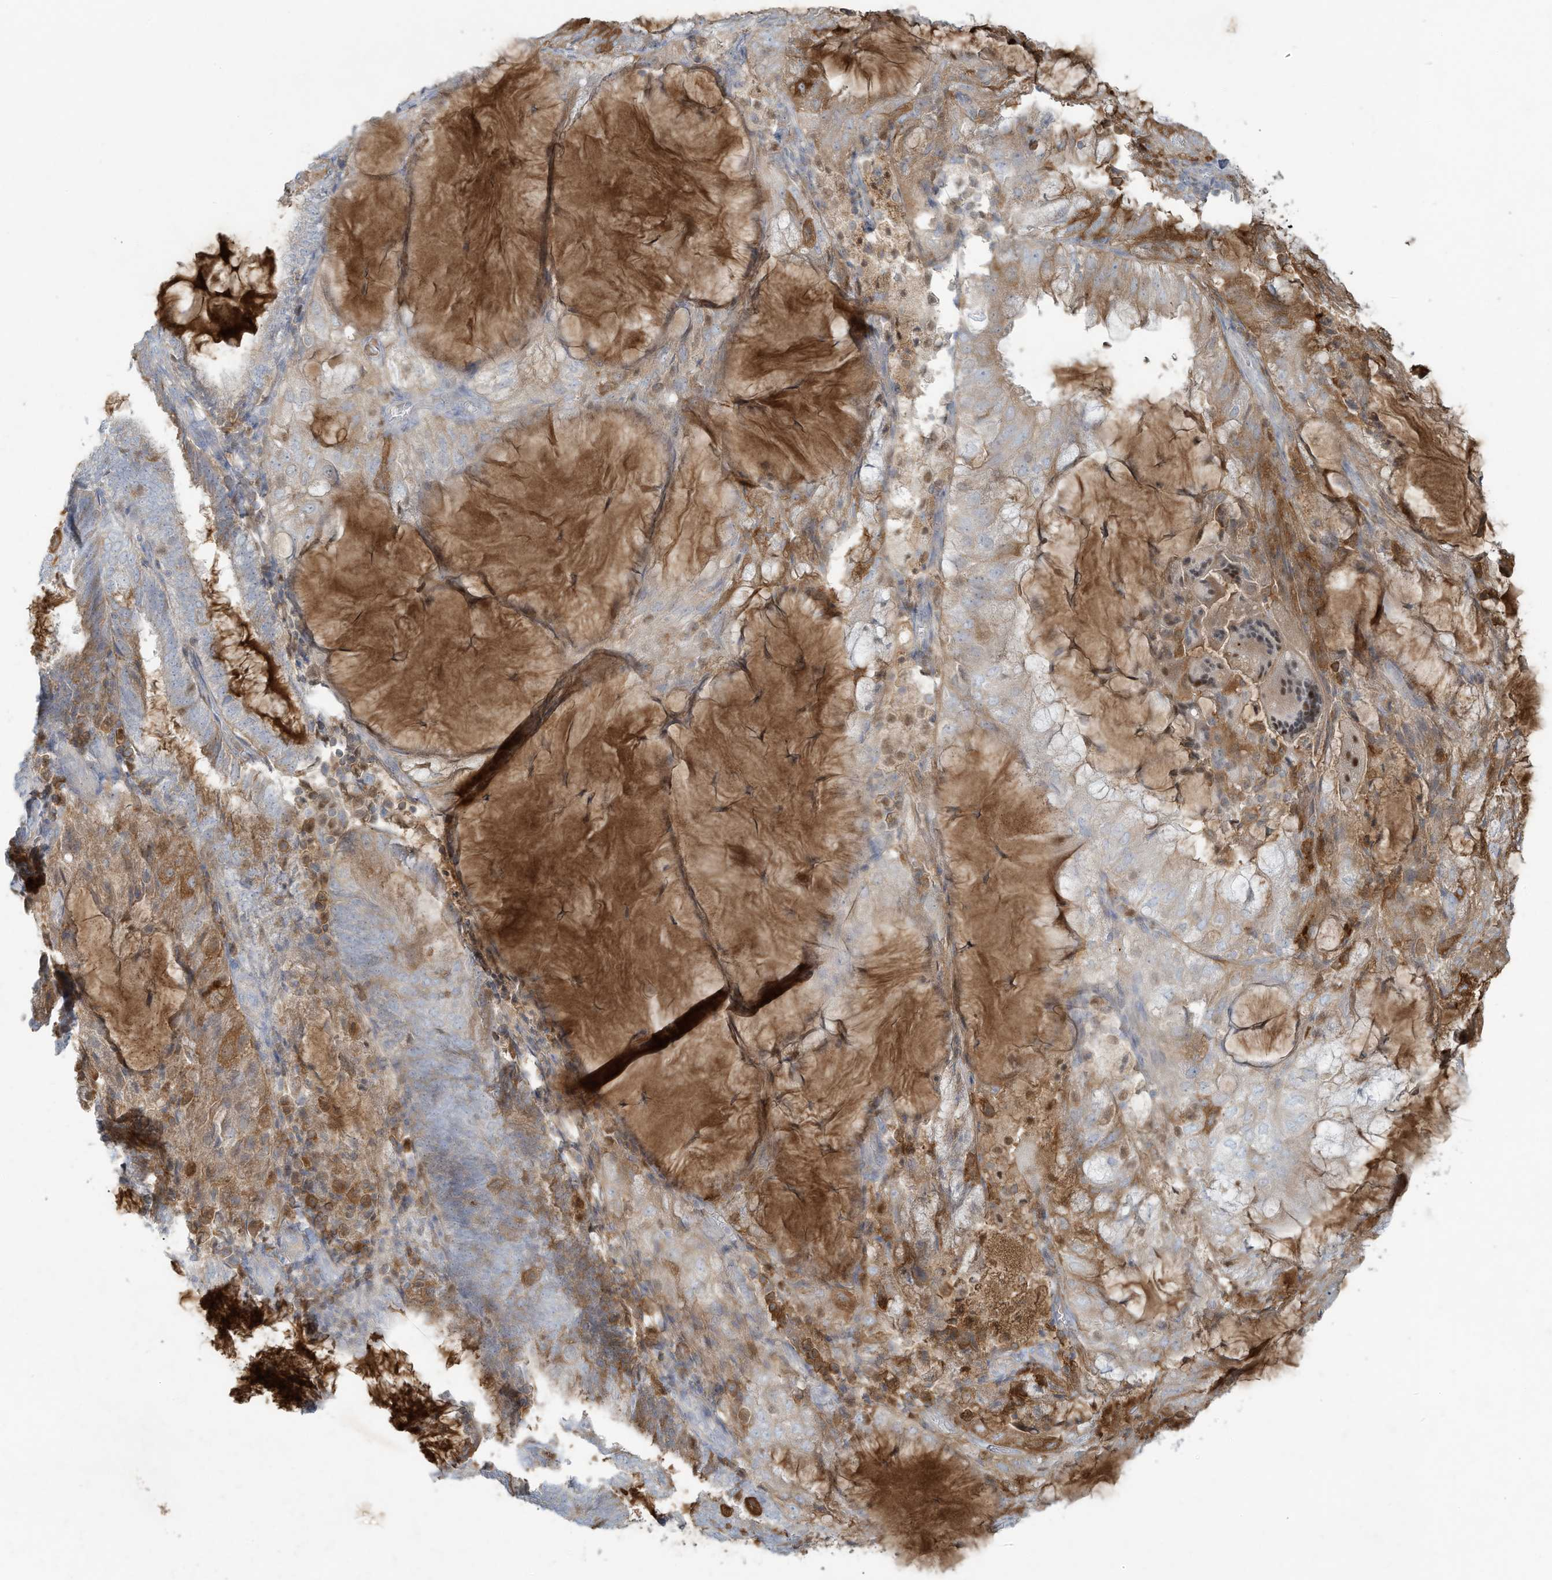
{"staining": {"intensity": "moderate", "quantity": "25%-75%", "location": "cytoplasmic/membranous"}, "tissue": "endometrial cancer", "cell_type": "Tumor cells", "image_type": "cancer", "snomed": [{"axis": "morphology", "description": "Adenocarcinoma, NOS"}, {"axis": "topography", "description": "Endometrium"}], "caption": "High-magnification brightfield microscopy of endometrial adenocarcinoma stained with DAB (brown) and counterstained with hematoxylin (blue). tumor cells exhibit moderate cytoplasmic/membranous expression is seen in approximately25%-75% of cells. (DAB IHC with brightfield microscopy, high magnification).", "gene": "TUBE1", "patient": {"sex": "female", "age": 81}}